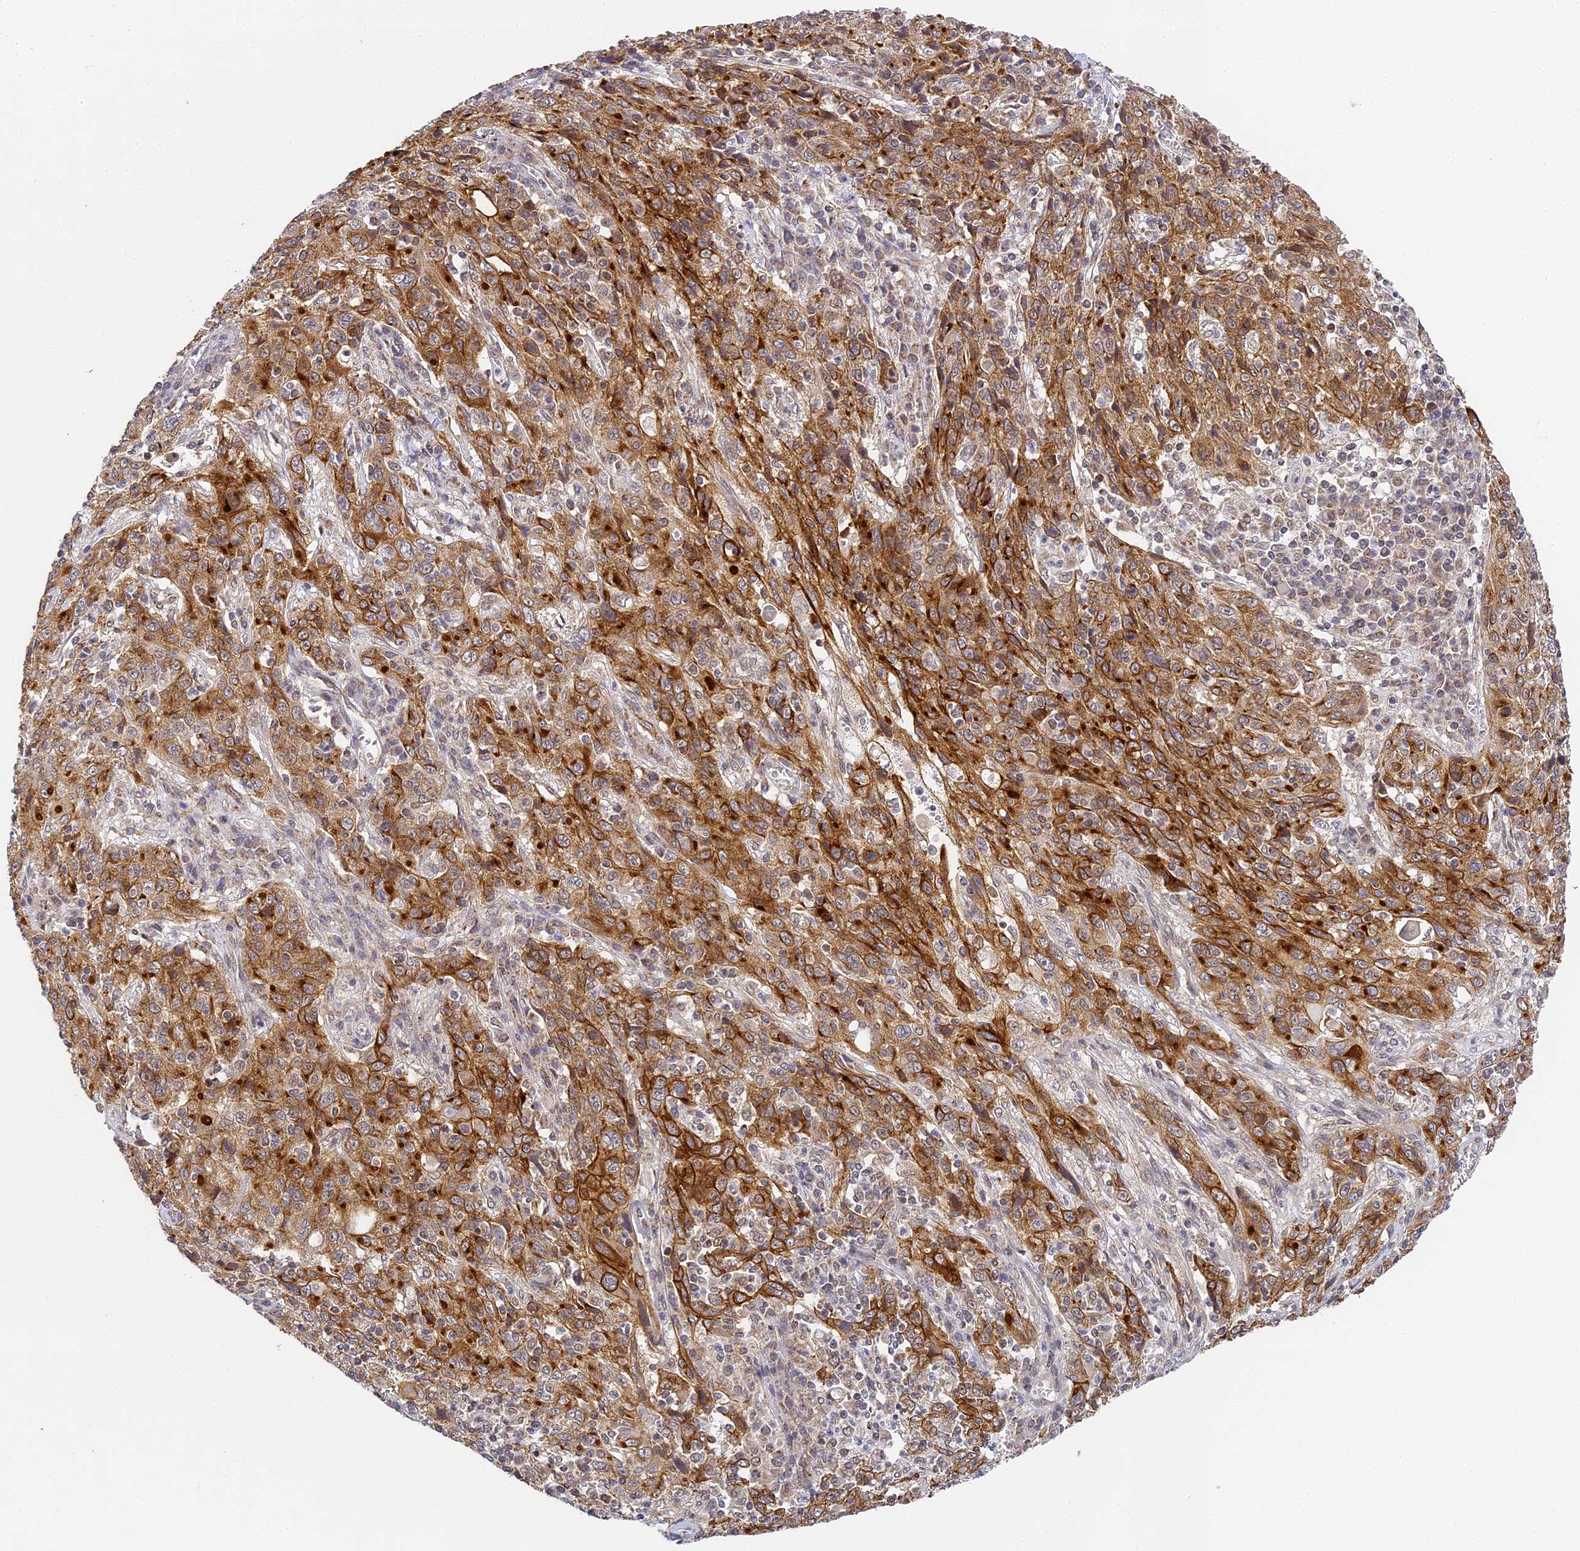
{"staining": {"intensity": "moderate", "quantity": ">75%", "location": "cytoplasmic/membranous,nuclear"}, "tissue": "cervical cancer", "cell_type": "Tumor cells", "image_type": "cancer", "snomed": [{"axis": "morphology", "description": "Squamous cell carcinoma, NOS"}, {"axis": "topography", "description": "Cervix"}], "caption": "Moderate cytoplasmic/membranous and nuclear protein staining is appreciated in about >75% of tumor cells in cervical cancer (squamous cell carcinoma).", "gene": "DNAAF10", "patient": {"sex": "female", "age": 46}}